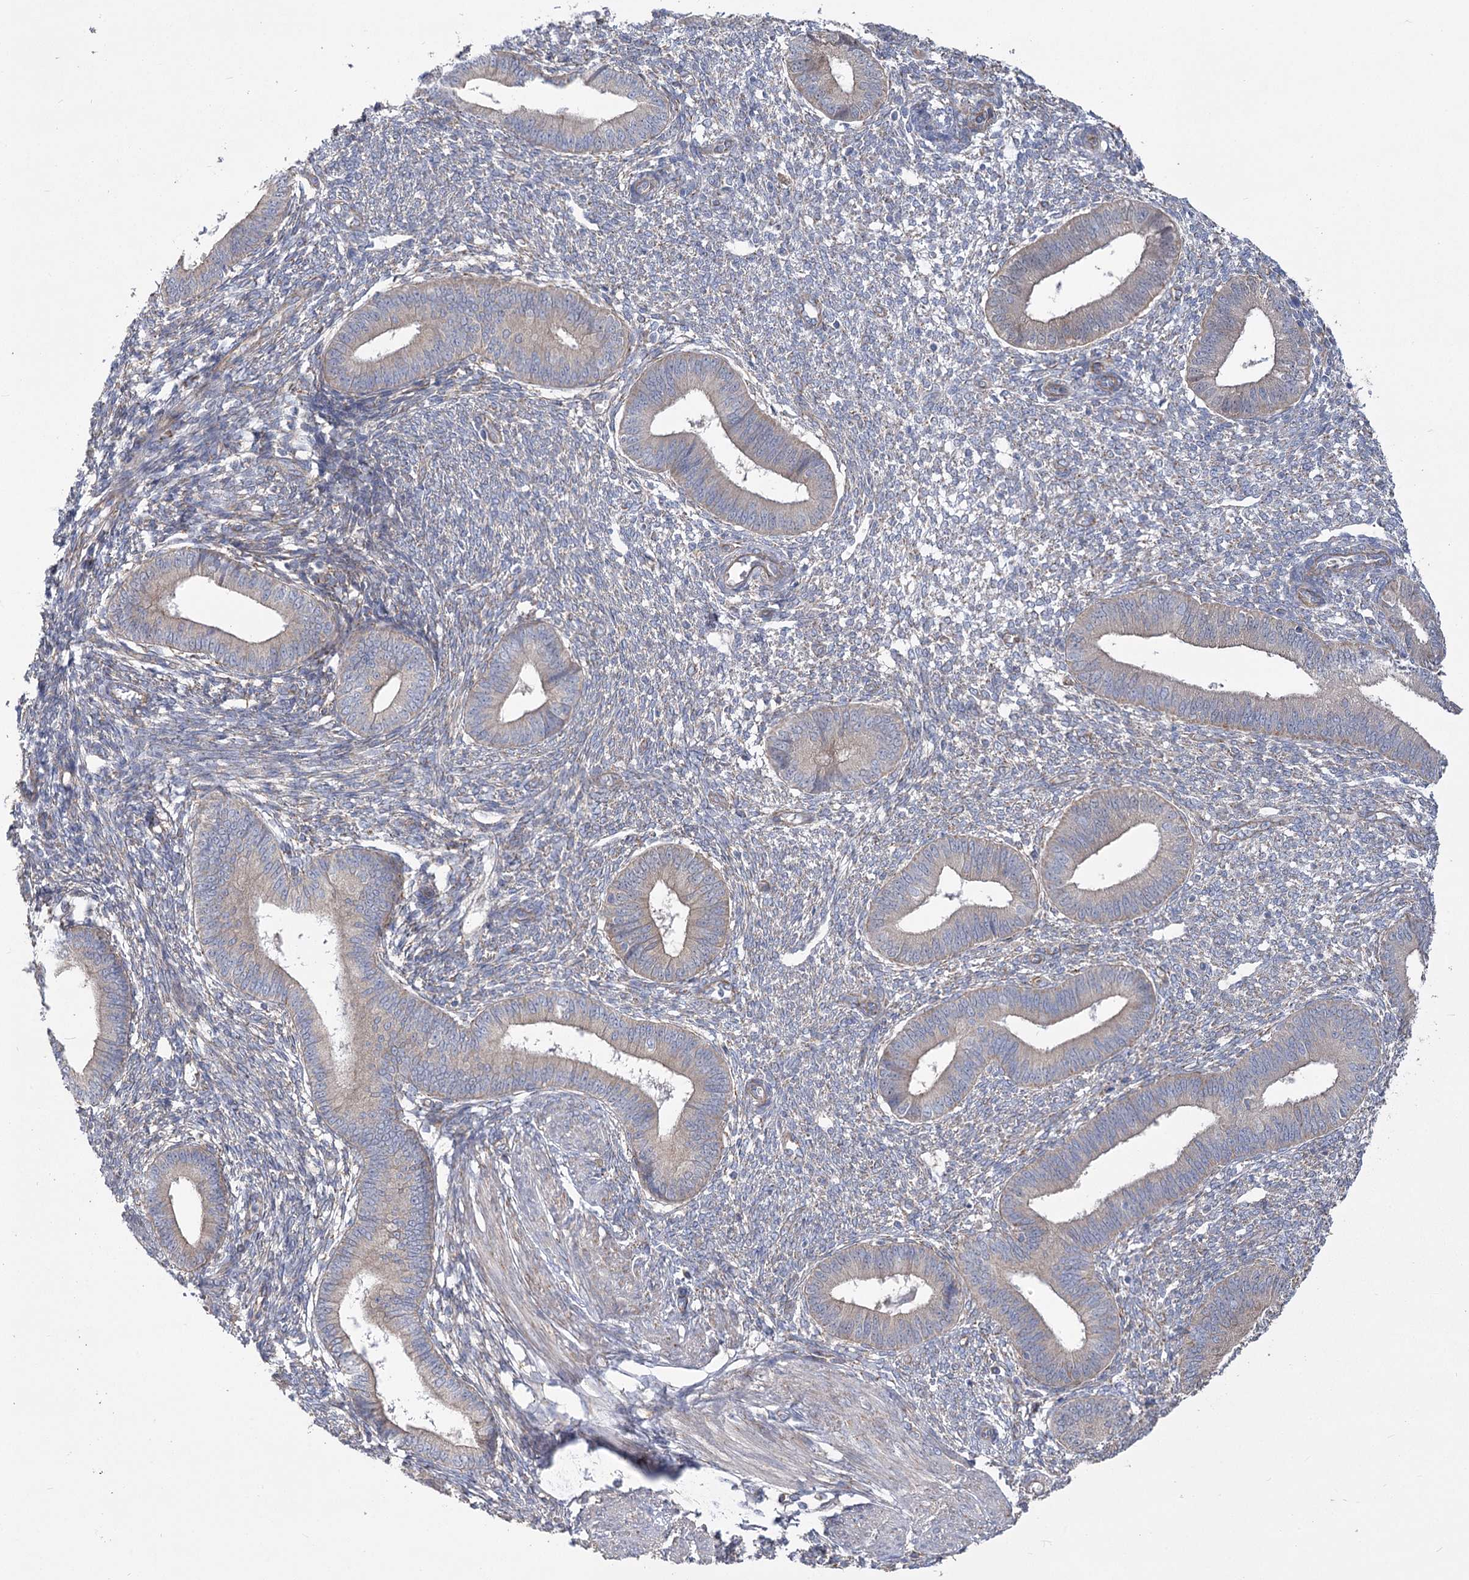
{"staining": {"intensity": "negative", "quantity": "none", "location": "none"}, "tissue": "endometrium", "cell_type": "Cells in endometrial stroma", "image_type": "normal", "snomed": [{"axis": "morphology", "description": "Normal tissue, NOS"}, {"axis": "topography", "description": "Endometrium"}], "caption": "DAB immunohistochemical staining of unremarkable human endometrium demonstrates no significant expression in cells in endometrial stroma.", "gene": "RMDN2", "patient": {"sex": "female", "age": 46}}